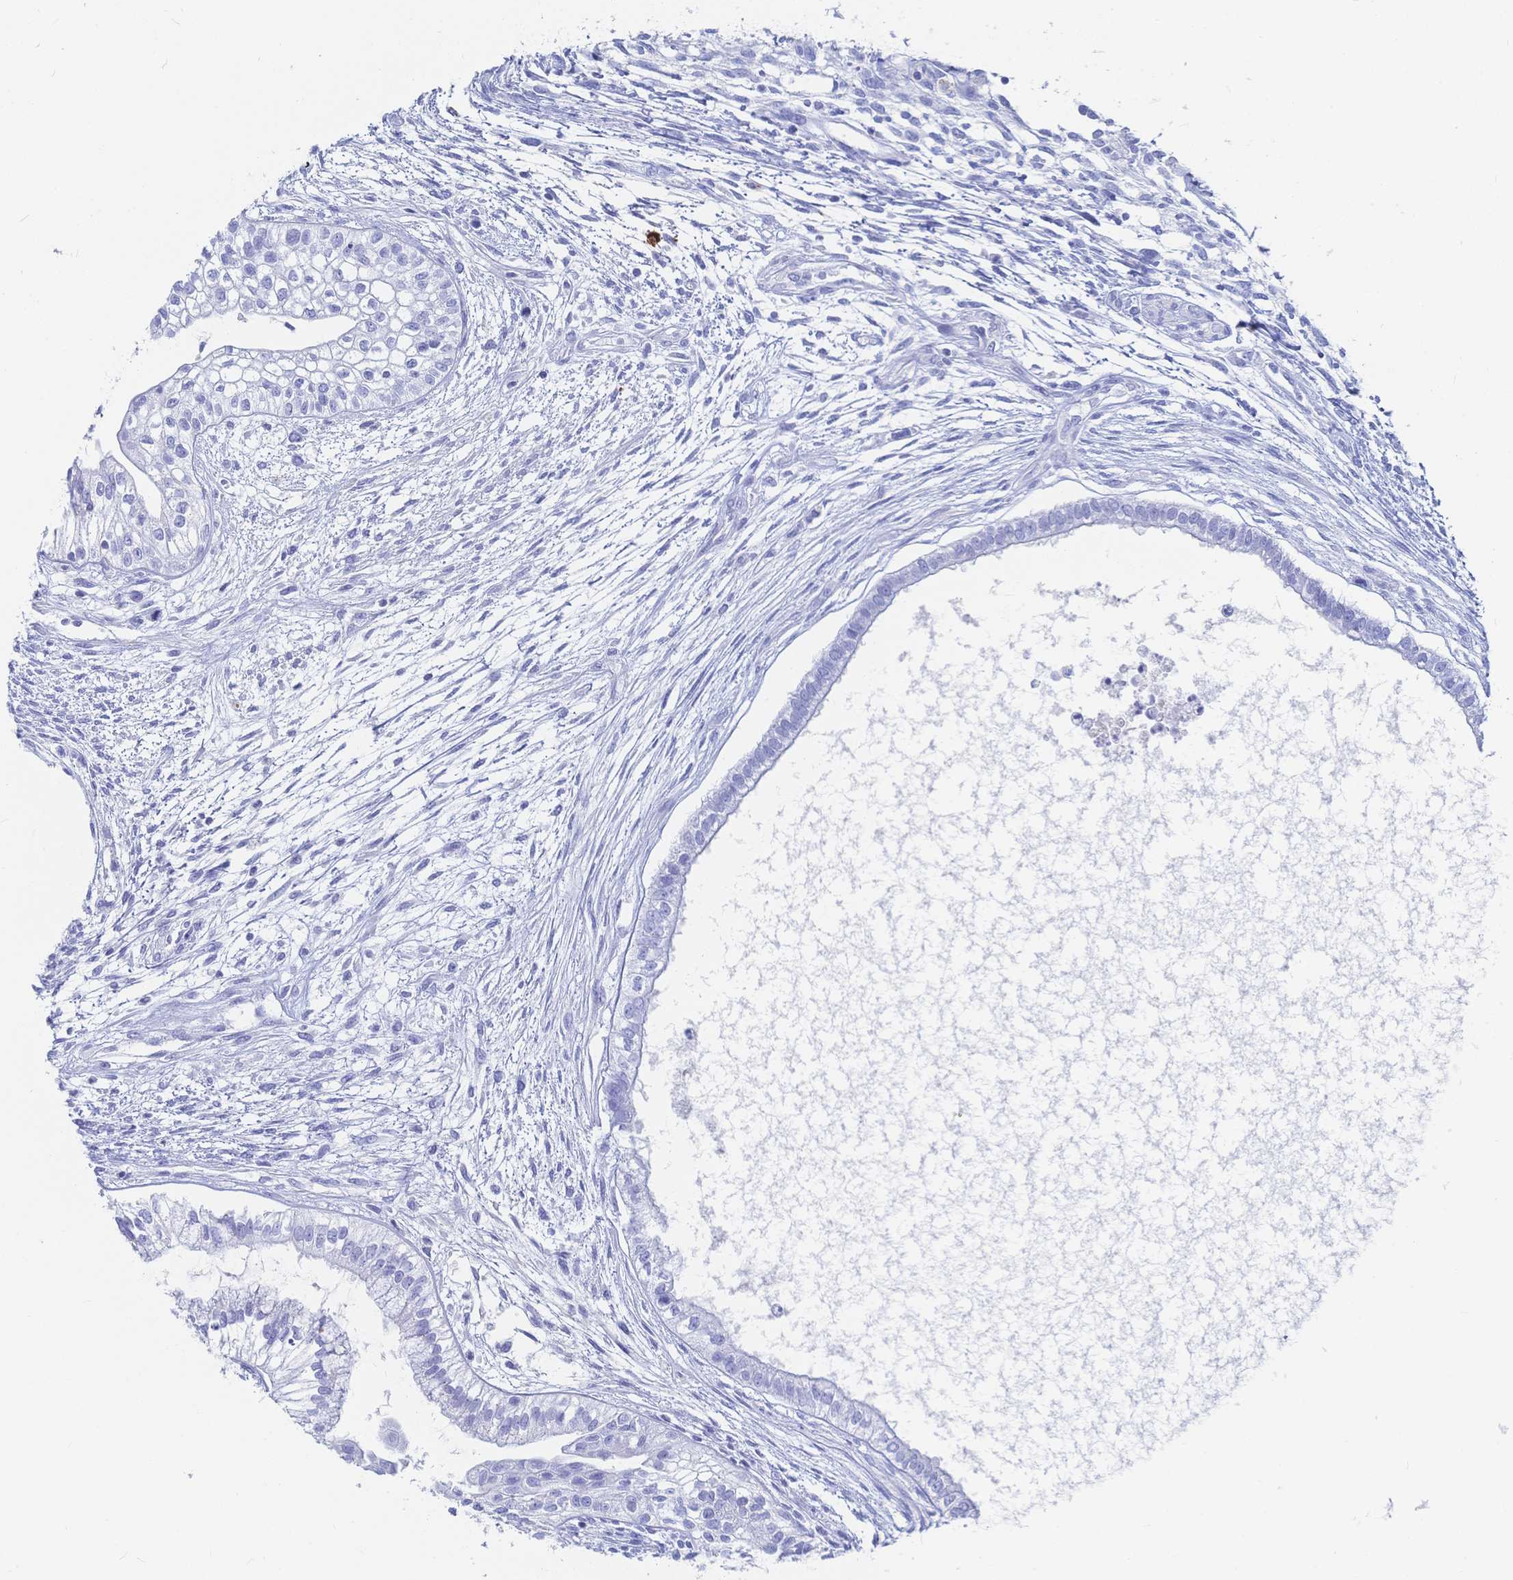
{"staining": {"intensity": "negative", "quantity": "none", "location": "none"}, "tissue": "testis cancer", "cell_type": "Tumor cells", "image_type": "cancer", "snomed": [{"axis": "morphology", "description": "Carcinoma, Embryonal, NOS"}, {"axis": "topography", "description": "Testis"}], "caption": "Tumor cells show no significant protein expression in embryonal carcinoma (testis).", "gene": "IL2RB", "patient": {"sex": "male", "age": 37}}